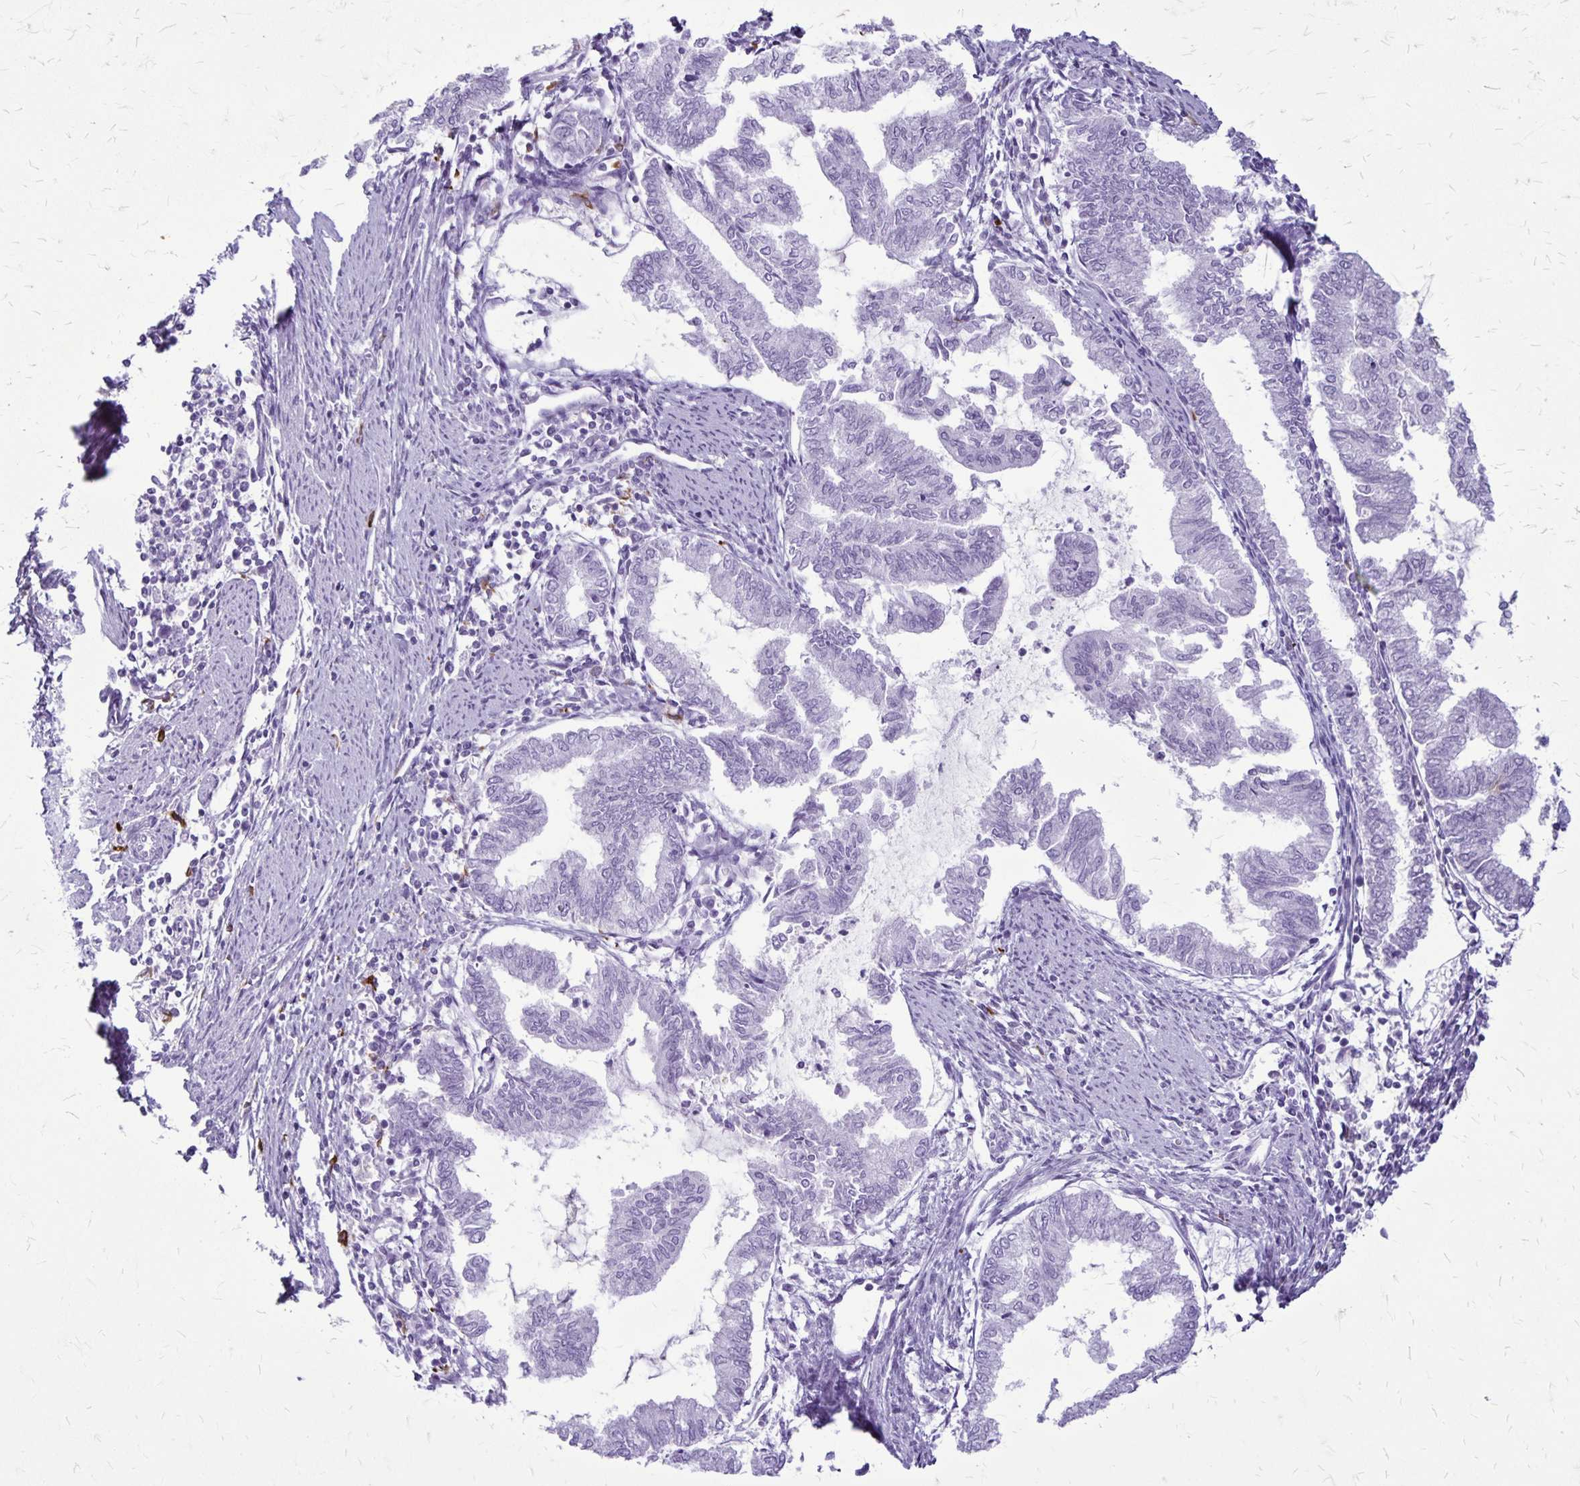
{"staining": {"intensity": "negative", "quantity": "none", "location": "none"}, "tissue": "endometrial cancer", "cell_type": "Tumor cells", "image_type": "cancer", "snomed": [{"axis": "morphology", "description": "Adenocarcinoma, NOS"}, {"axis": "topography", "description": "Endometrium"}], "caption": "Tumor cells are negative for protein expression in human endometrial cancer.", "gene": "RTN1", "patient": {"sex": "female", "age": 79}}